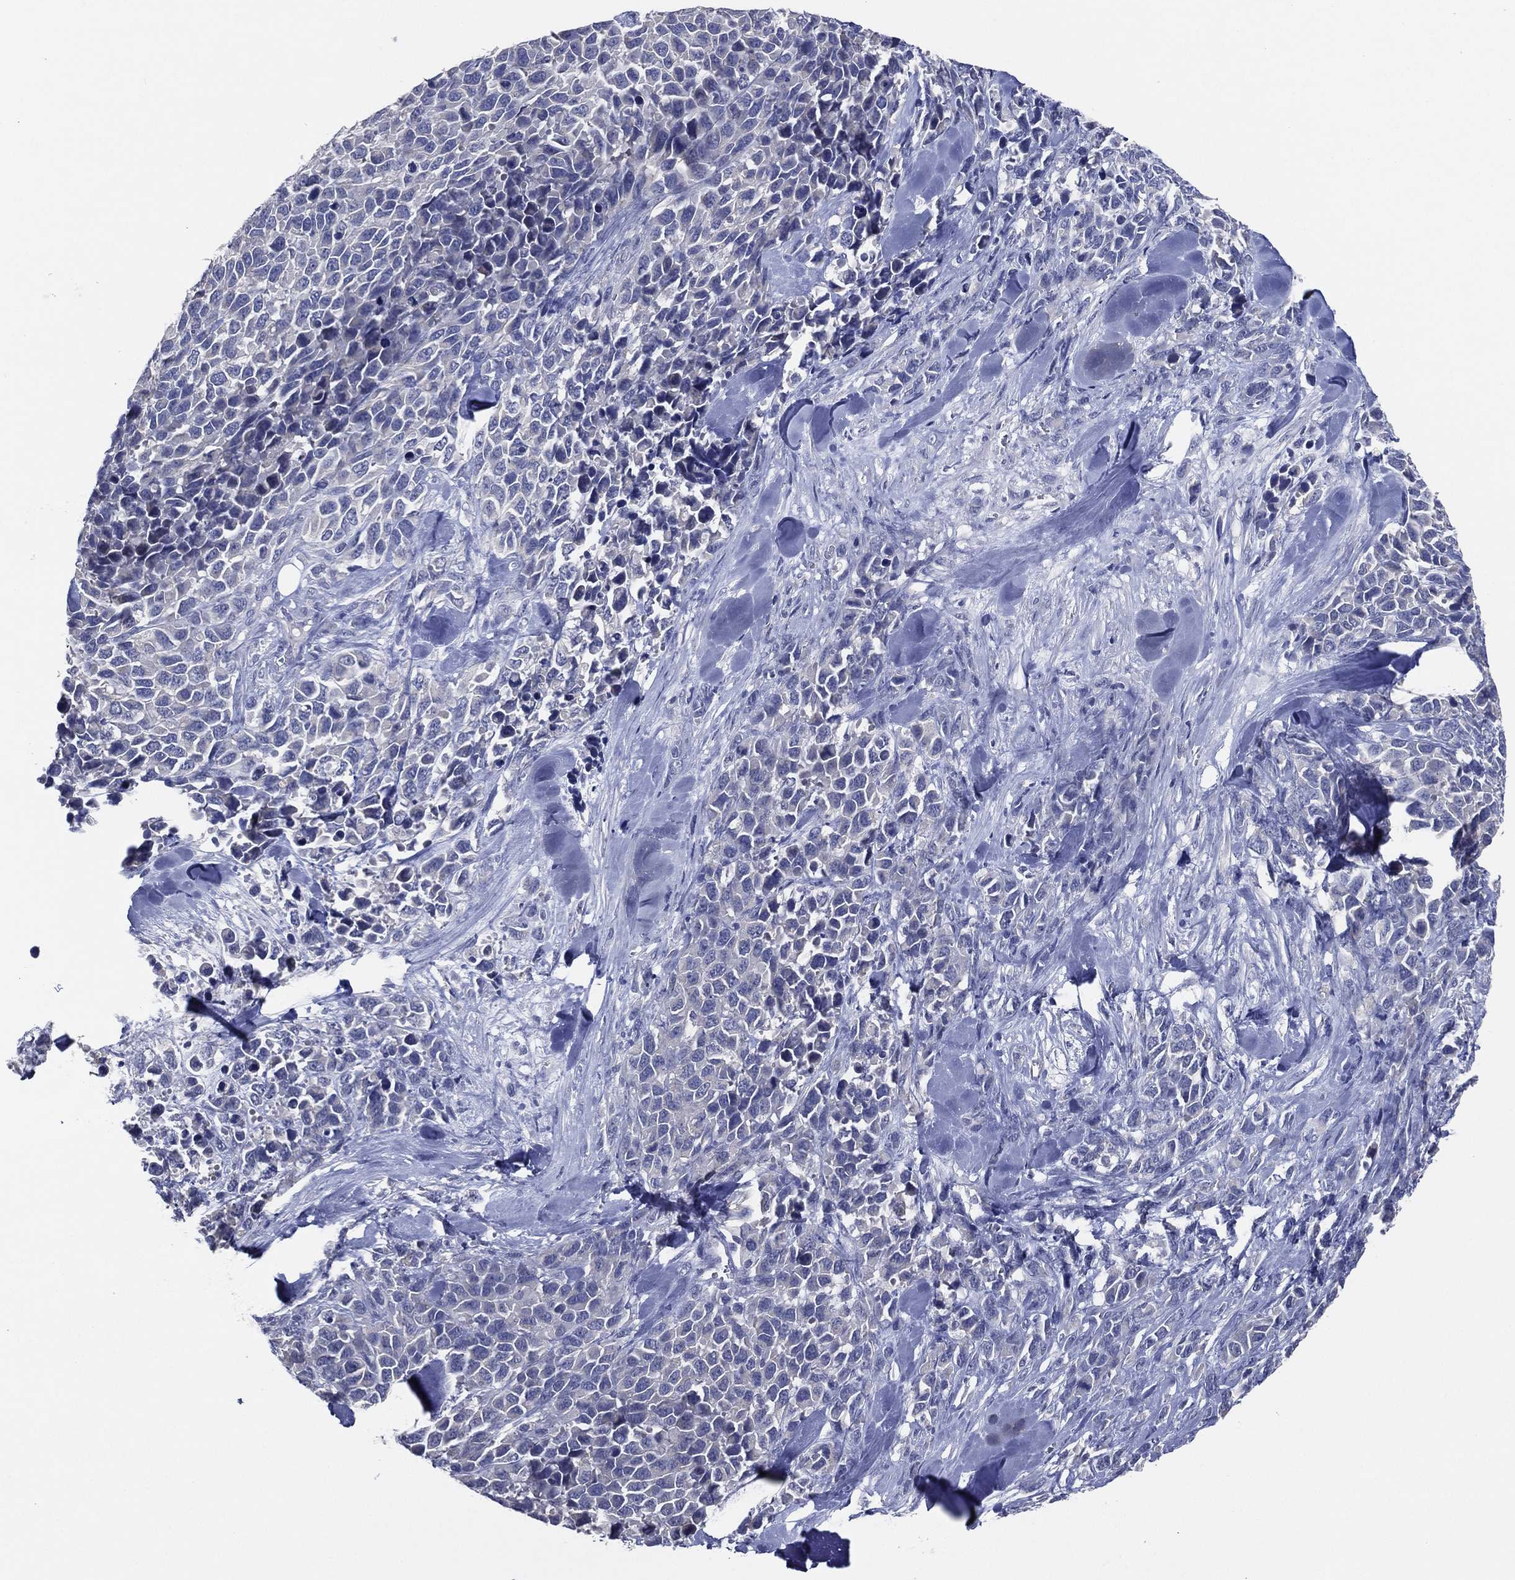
{"staining": {"intensity": "negative", "quantity": "none", "location": "none"}, "tissue": "melanoma", "cell_type": "Tumor cells", "image_type": "cancer", "snomed": [{"axis": "morphology", "description": "Malignant melanoma, Metastatic site"}, {"axis": "topography", "description": "Skin"}], "caption": "The image demonstrates no significant expression in tumor cells of melanoma. Nuclei are stained in blue.", "gene": "SLC13A4", "patient": {"sex": "male", "age": 84}}